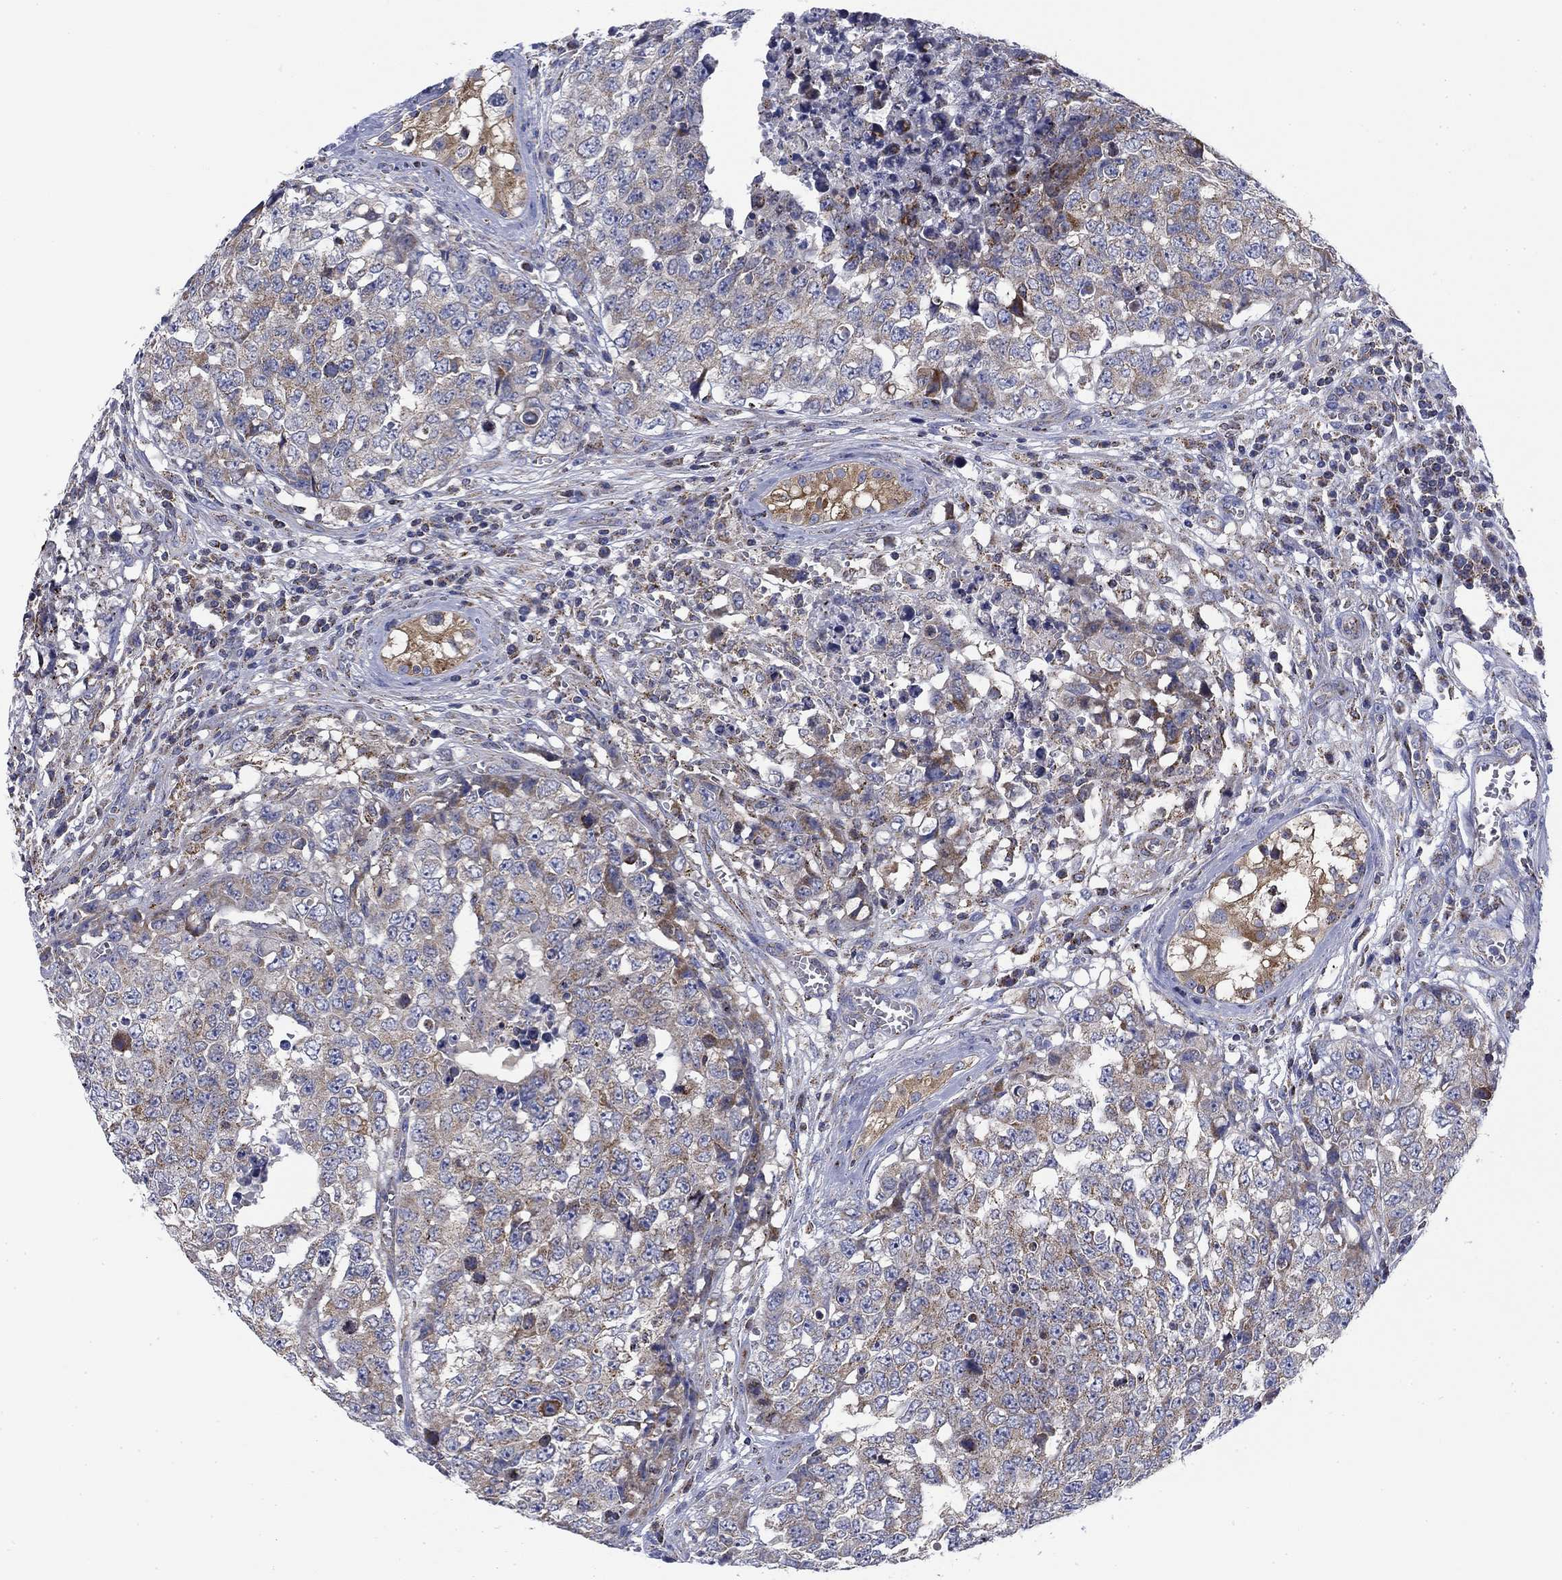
{"staining": {"intensity": "weak", "quantity": "<25%", "location": "cytoplasmic/membranous"}, "tissue": "testis cancer", "cell_type": "Tumor cells", "image_type": "cancer", "snomed": [{"axis": "morphology", "description": "Carcinoma, Embryonal, NOS"}, {"axis": "topography", "description": "Testis"}], "caption": "Image shows no protein staining in tumor cells of testis cancer tissue. (DAB immunohistochemistry (IHC) with hematoxylin counter stain).", "gene": "NACAD", "patient": {"sex": "male", "age": 23}}